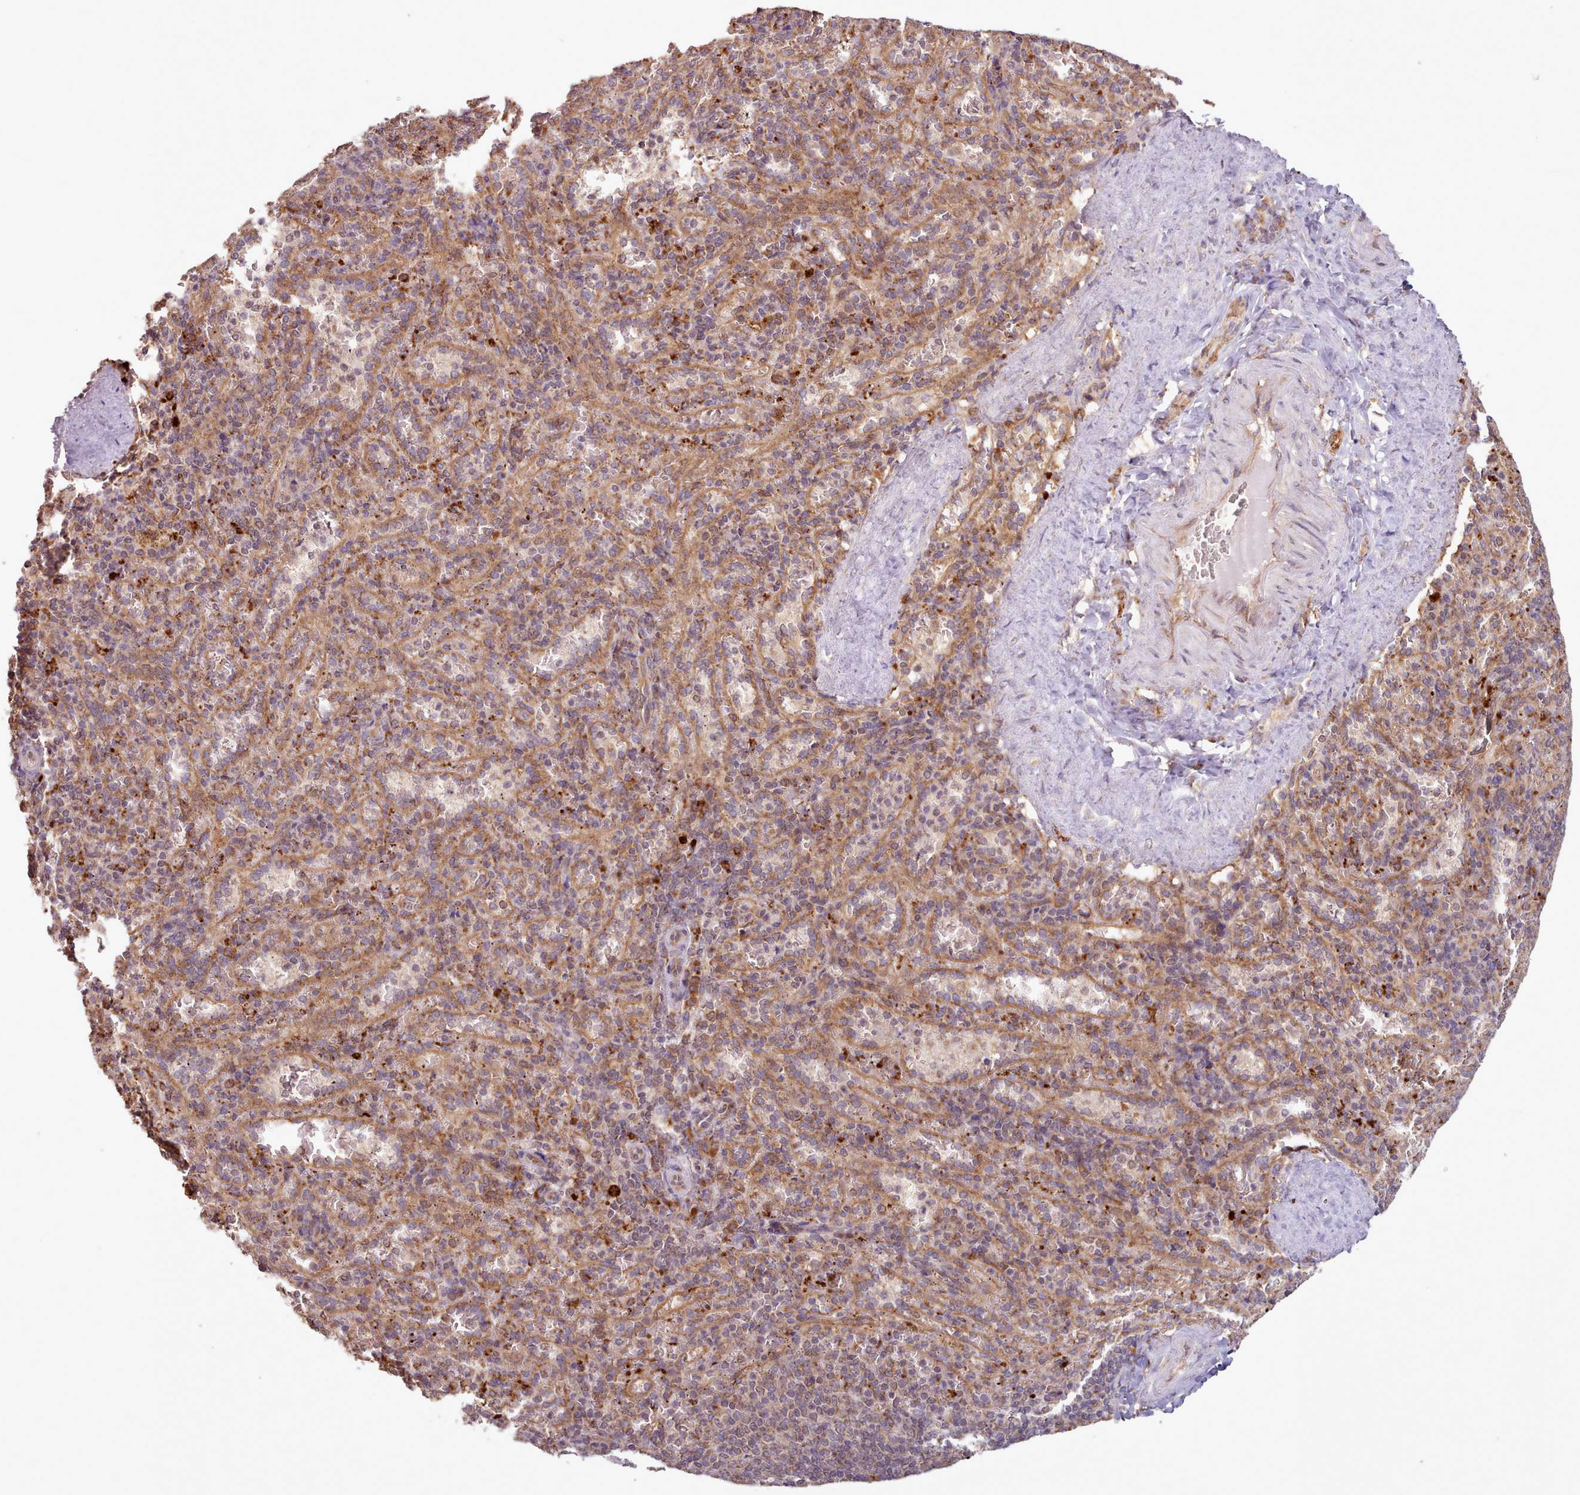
{"staining": {"intensity": "moderate", "quantity": "25%-75%", "location": "cytoplasmic/membranous"}, "tissue": "spleen", "cell_type": "Cells in red pulp", "image_type": "normal", "snomed": [{"axis": "morphology", "description": "Normal tissue, NOS"}, {"axis": "topography", "description": "Spleen"}], "caption": "Immunohistochemical staining of normal spleen exhibits medium levels of moderate cytoplasmic/membranous staining in about 25%-75% of cells in red pulp.", "gene": "CRYBG1", "patient": {"sex": "female", "age": 21}}